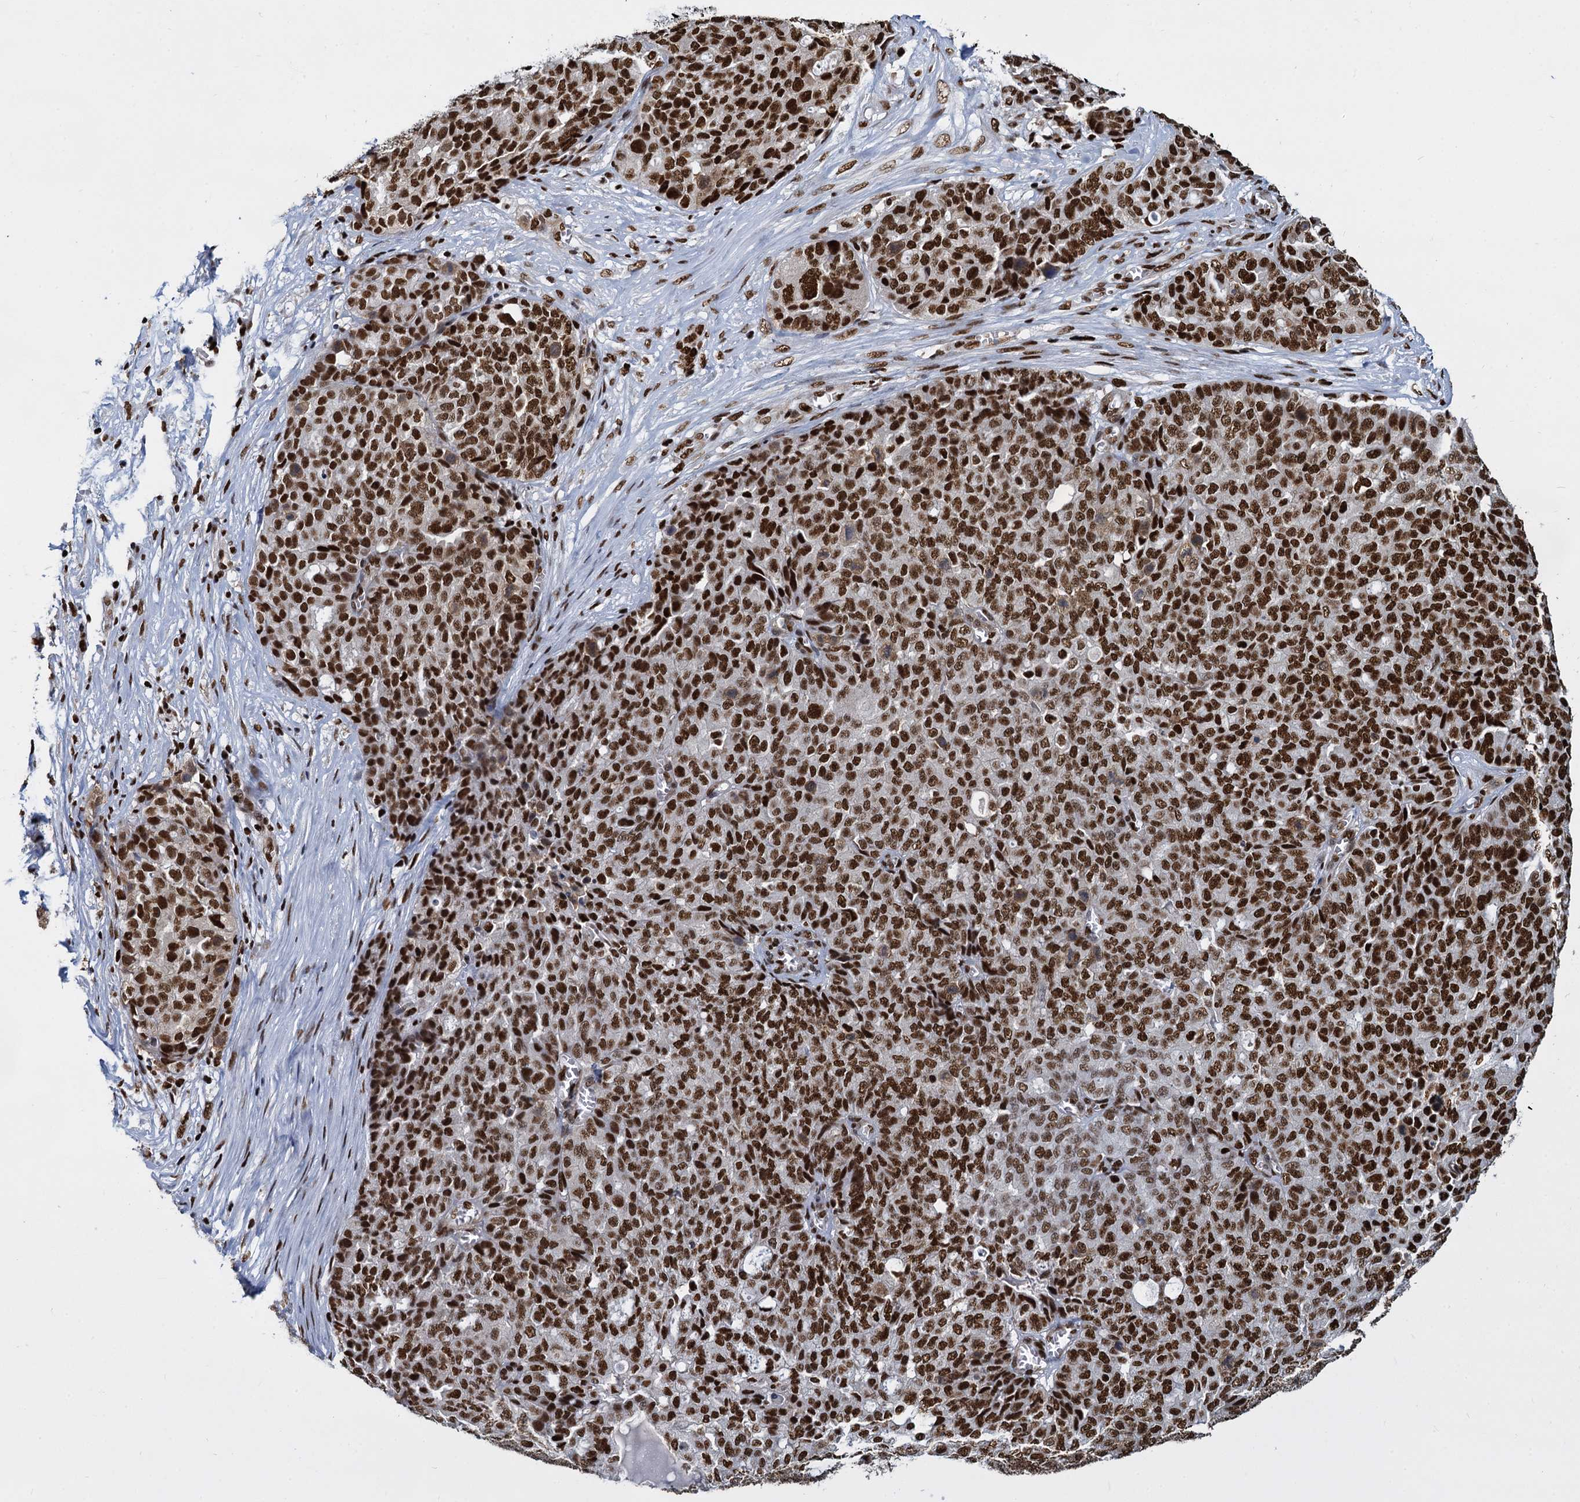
{"staining": {"intensity": "strong", "quantity": ">75%", "location": "nuclear"}, "tissue": "ovarian cancer", "cell_type": "Tumor cells", "image_type": "cancer", "snomed": [{"axis": "morphology", "description": "Cystadenocarcinoma, serous, NOS"}, {"axis": "topography", "description": "Soft tissue"}, {"axis": "topography", "description": "Ovary"}], "caption": "Approximately >75% of tumor cells in human ovarian serous cystadenocarcinoma demonstrate strong nuclear protein staining as visualized by brown immunohistochemical staining.", "gene": "DCPS", "patient": {"sex": "female", "age": 57}}